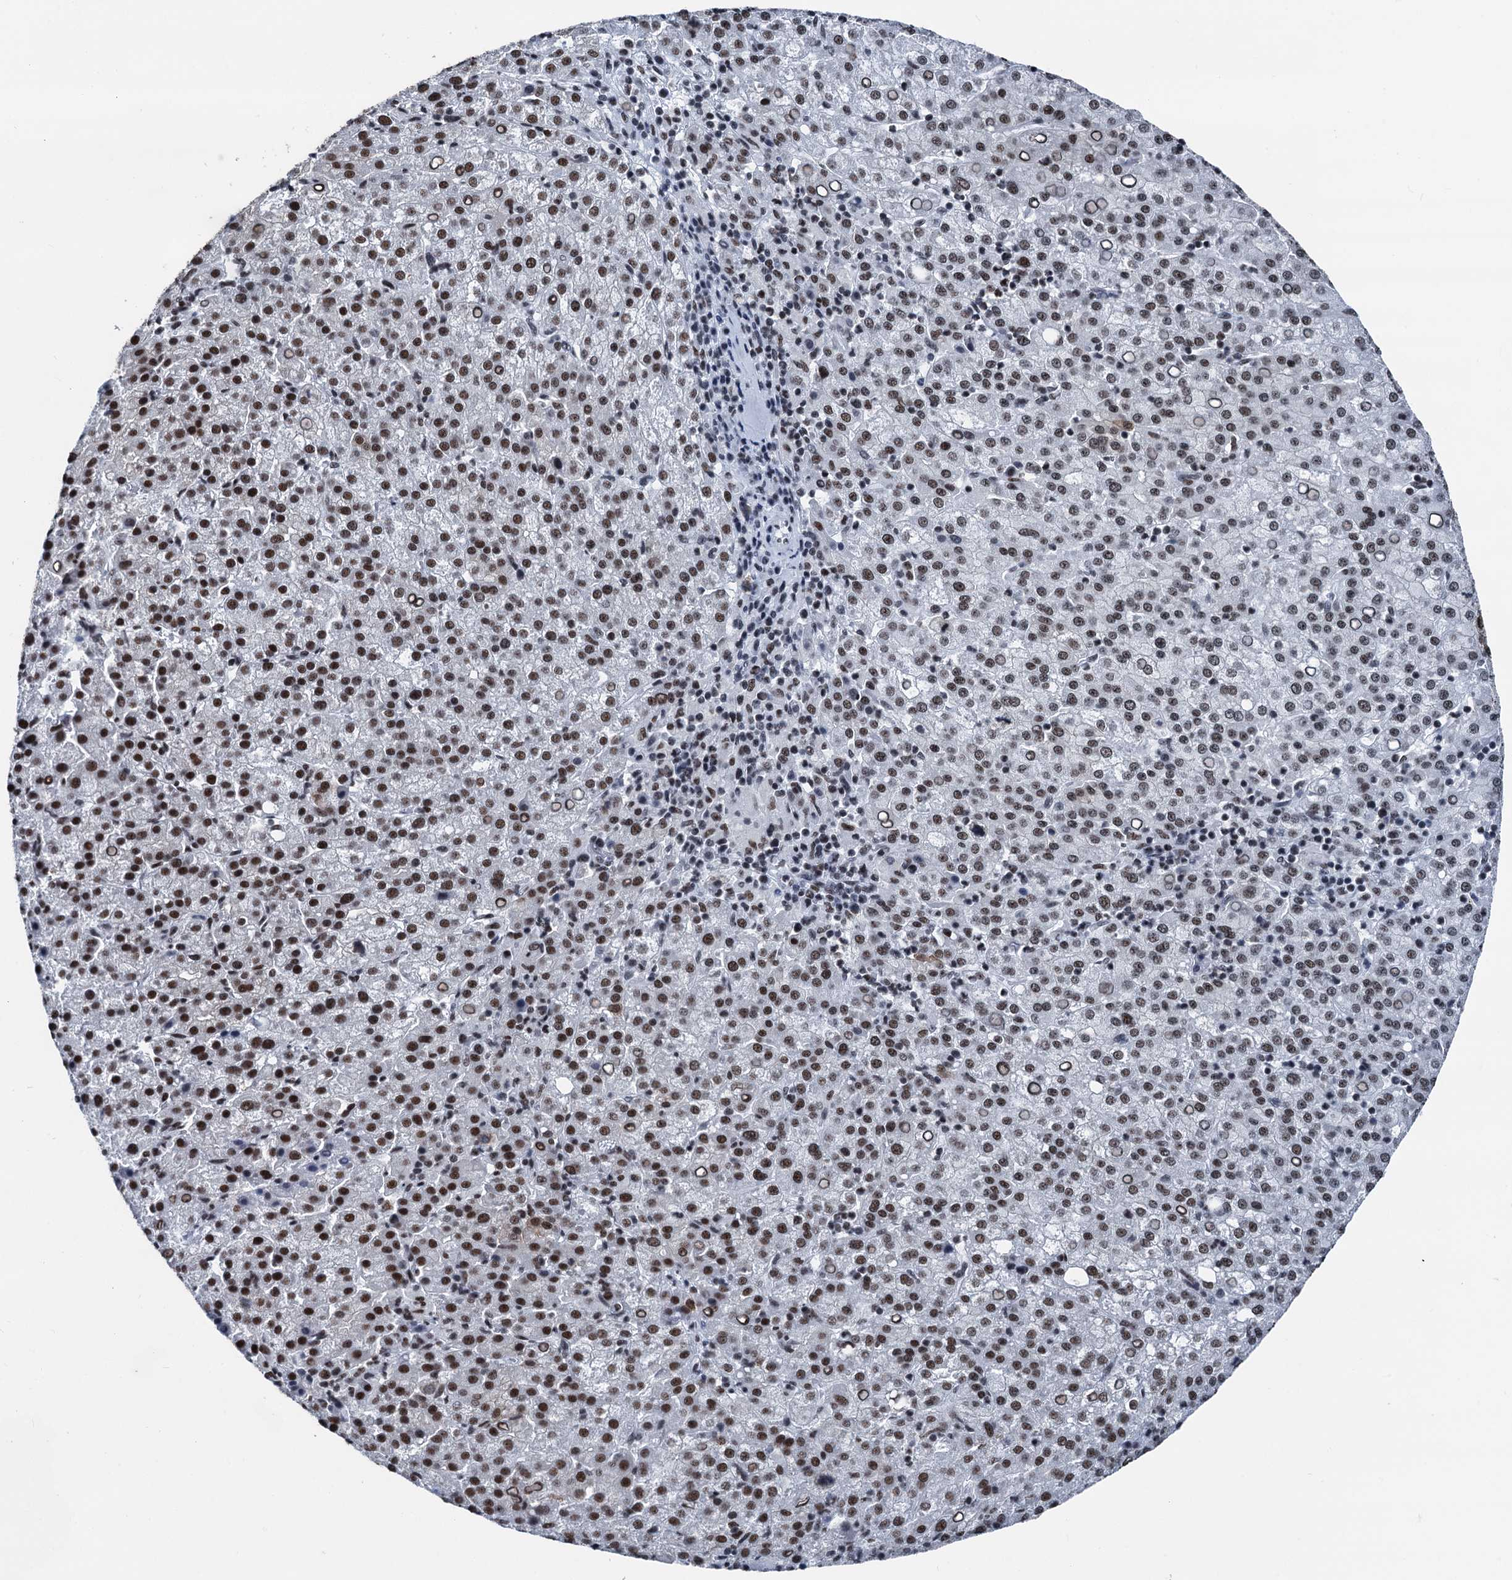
{"staining": {"intensity": "moderate", "quantity": ">75%", "location": "nuclear"}, "tissue": "liver cancer", "cell_type": "Tumor cells", "image_type": "cancer", "snomed": [{"axis": "morphology", "description": "Carcinoma, Hepatocellular, NOS"}, {"axis": "topography", "description": "Liver"}], "caption": "Hepatocellular carcinoma (liver) was stained to show a protein in brown. There is medium levels of moderate nuclear expression in about >75% of tumor cells.", "gene": "DDX23", "patient": {"sex": "female", "age": 58}}